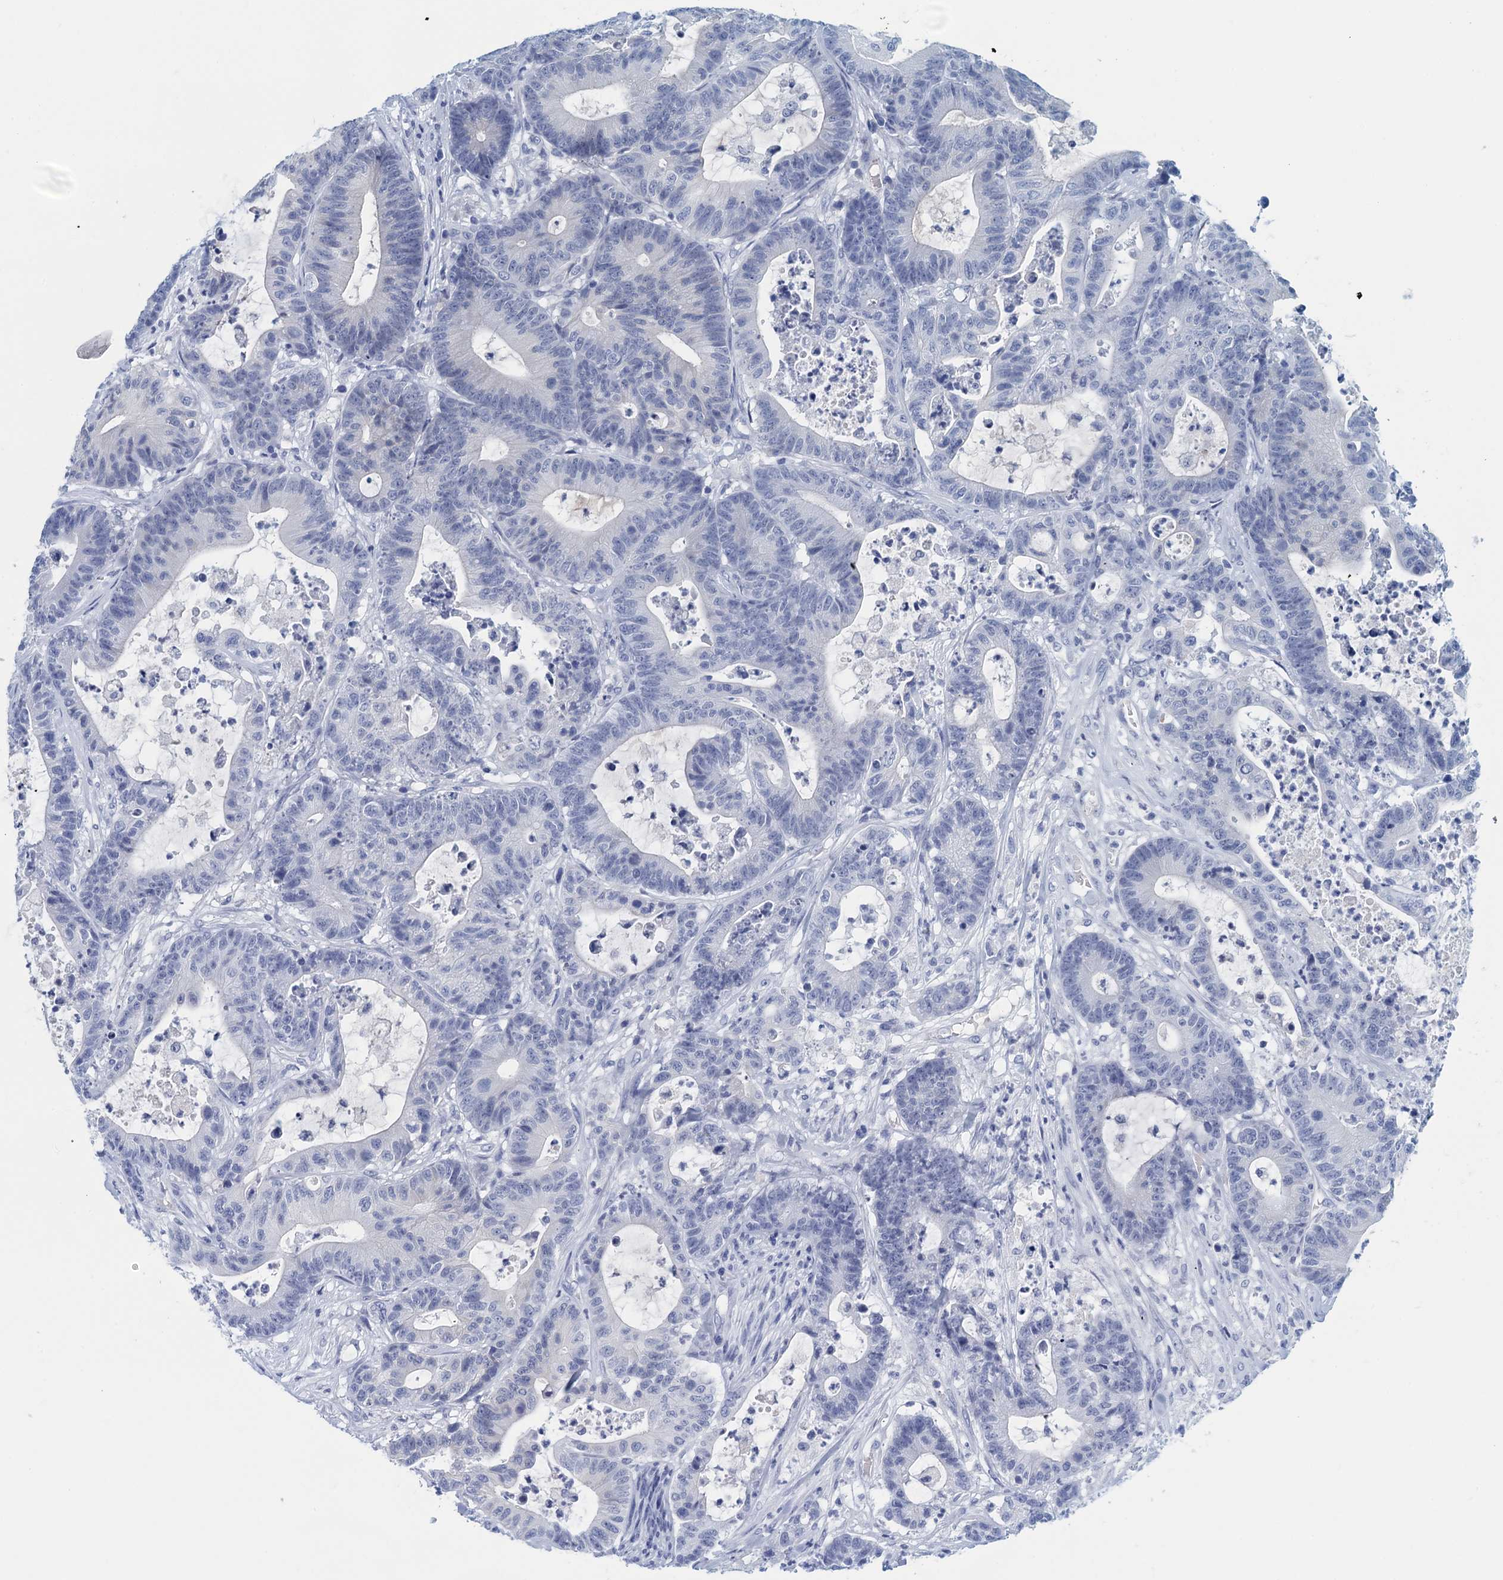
{"staining": {"intensity": "negative", "quantity": "none", "location": "none"}, "tissue": "colorectal cancer", "cell_type": "Tumor cells", "image_type": "cancer", "snomed": [{"axis": "morphology", "description": "Adenocarcinoma, NOS"}, {"axis": "topography", "description": "Colon"}], "caption": "Image shows no significant protein staining in tumor cells of adenocarcinoma (colorectal).", "gene": "CYP51A1", "patient": {"sex": "female", "age": 84}}